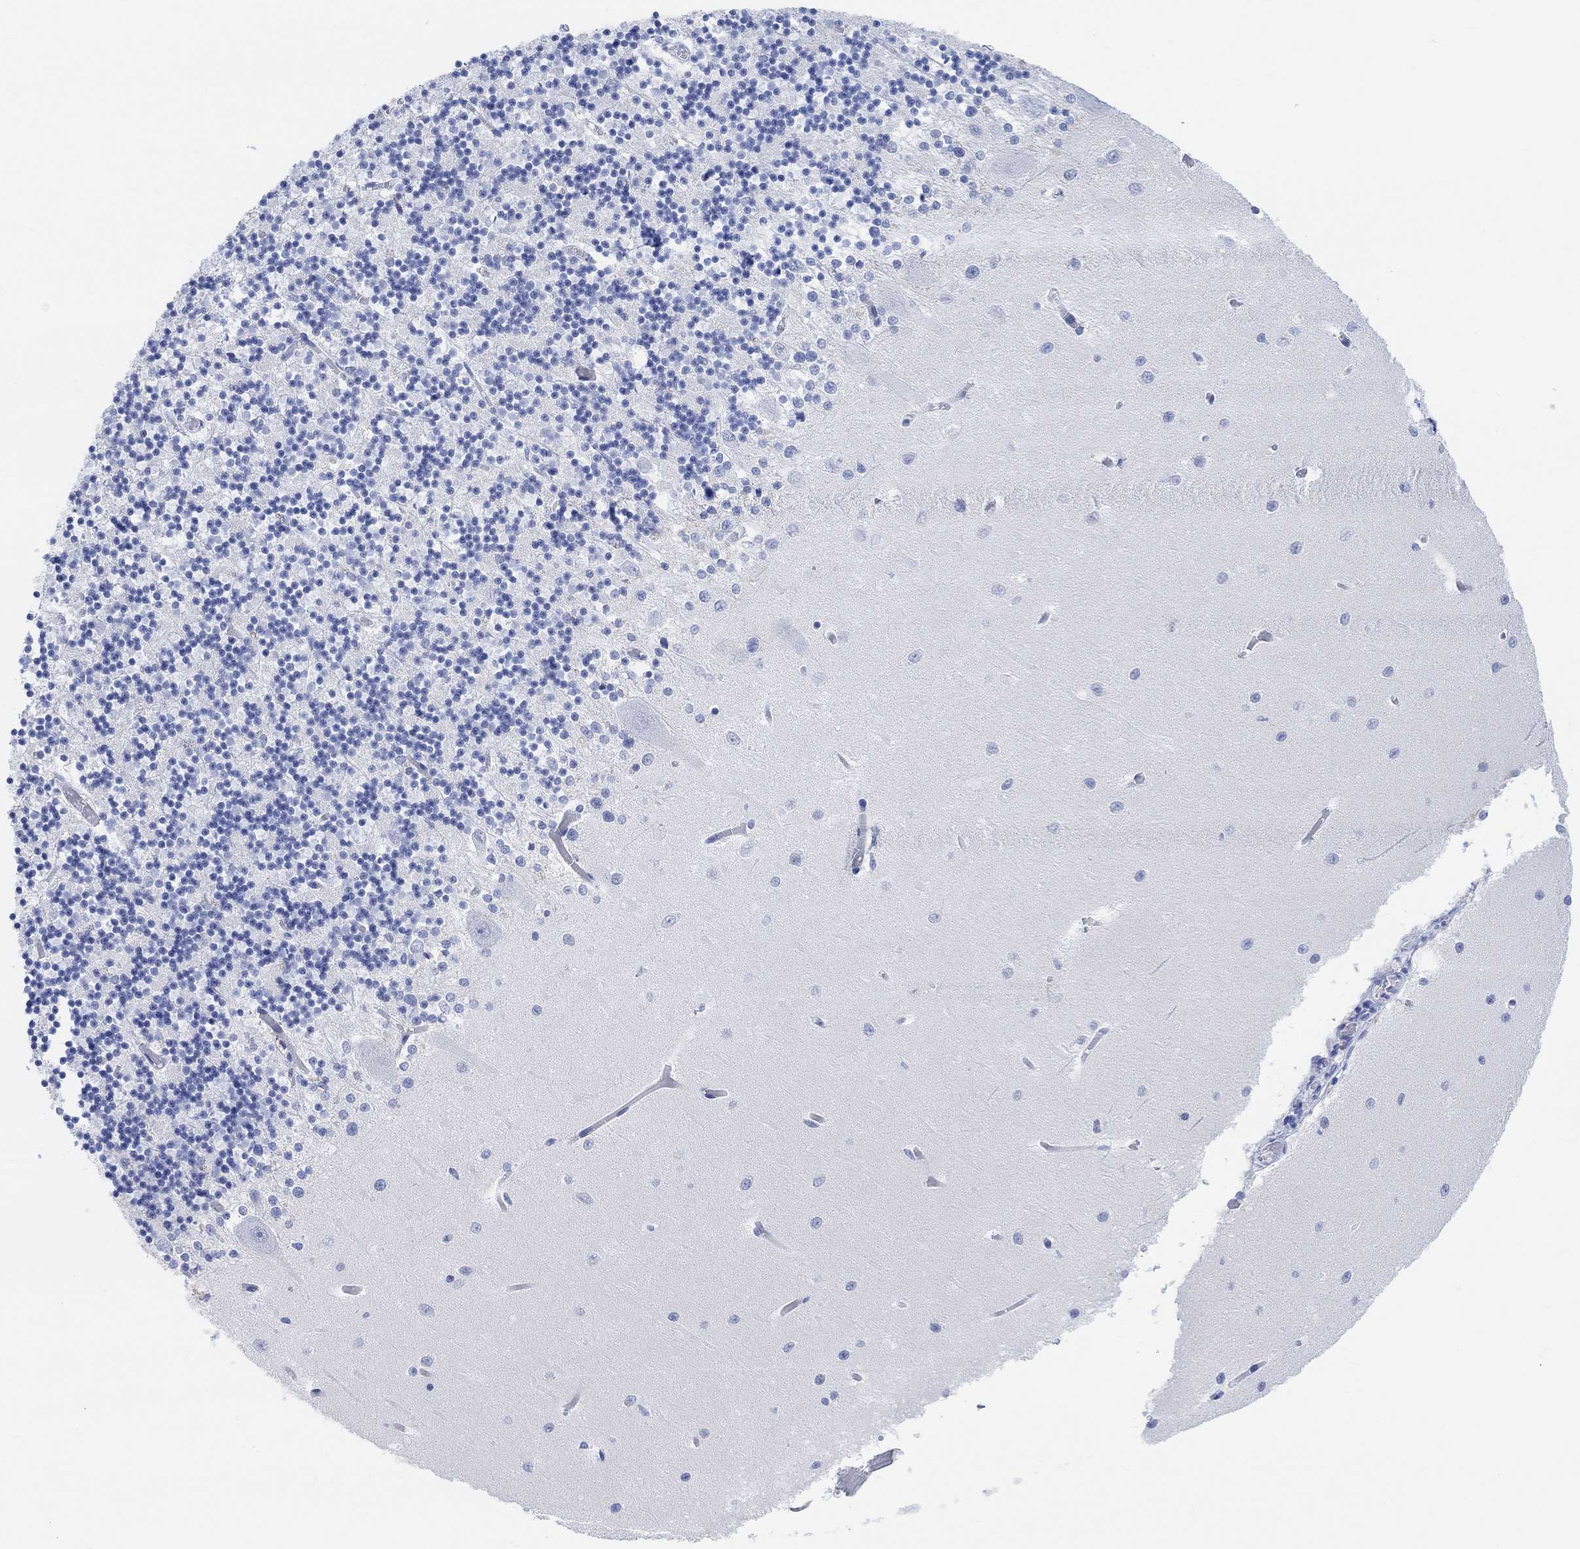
{"staining": {"intensity": "negative", "quantity": "none", "location": "none"}, "tissue": "cerebellum", "cell_type": "Cells in granular layer", "image_type": "normal", "snomed": [{"axis": "morphology", "description": "Normal tissue, NOS"}, {"axis": "topography", "description": "Cerebellum"}], "caption": "Cells in granular layer show no significant staining in unremarkable cerebellum. The staining is performed using DAB brown chromogen with nuclei counter-stained in using hematoxylin.", "gene": "ENO4", "patient": {"sex": "female", "age": 64}}